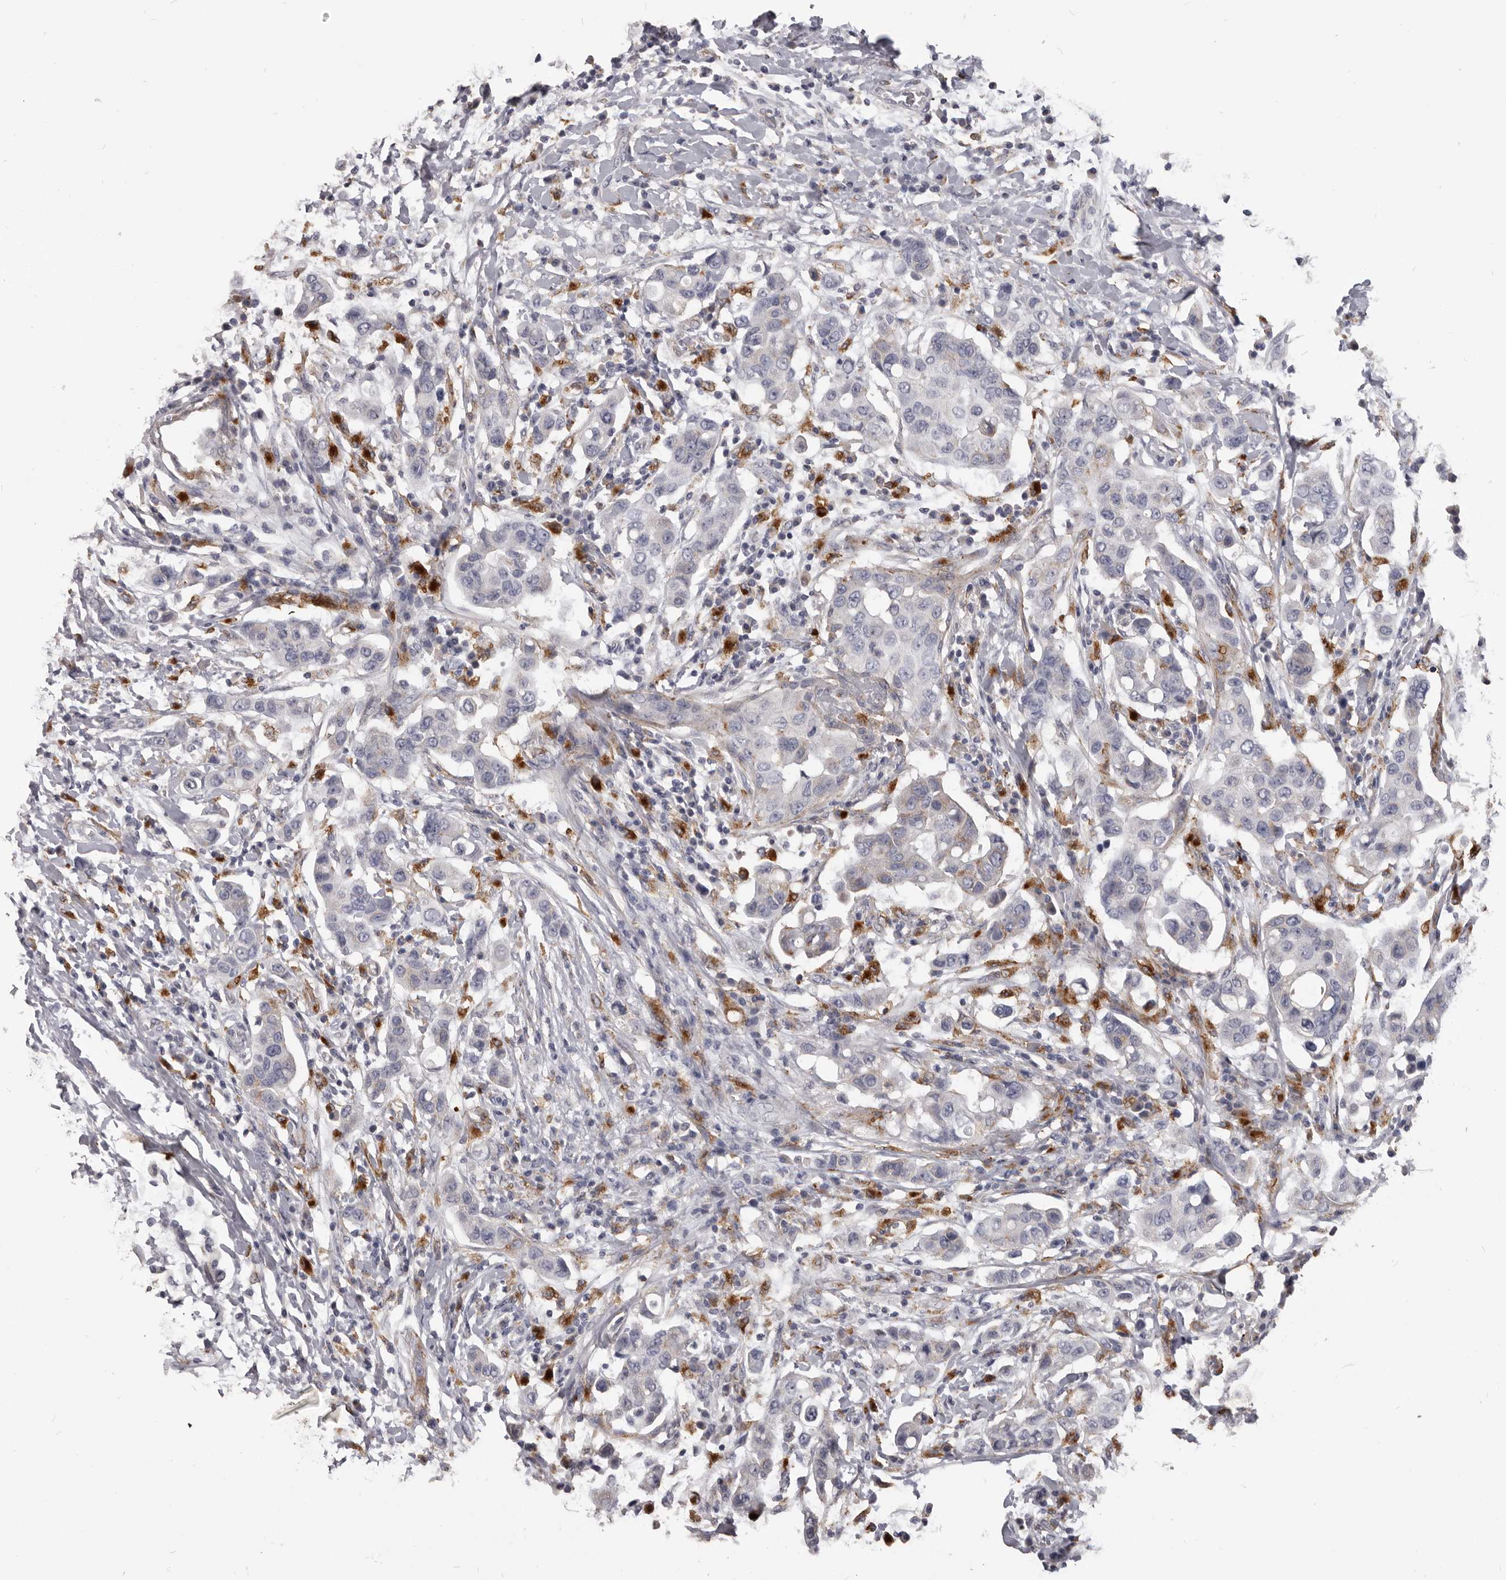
{"staining": {"intensity": "negative", "quantity": "none", "location": "none"}, "tissue": "breast cancer", "cell_type": "Tumor cells", "image_type": "cancer", "snomed": [{"axis": "morphology", "description": "Duct carcinoma"}, {"axis": "topography", "description": "Breast"}], "caption": "The histopathology image demonstrates no staining of tumor cells in breast cancer (intraductal carcinoma).", "gene": "PI4K2A", "patient": {"sex": "female", "age": 27}}